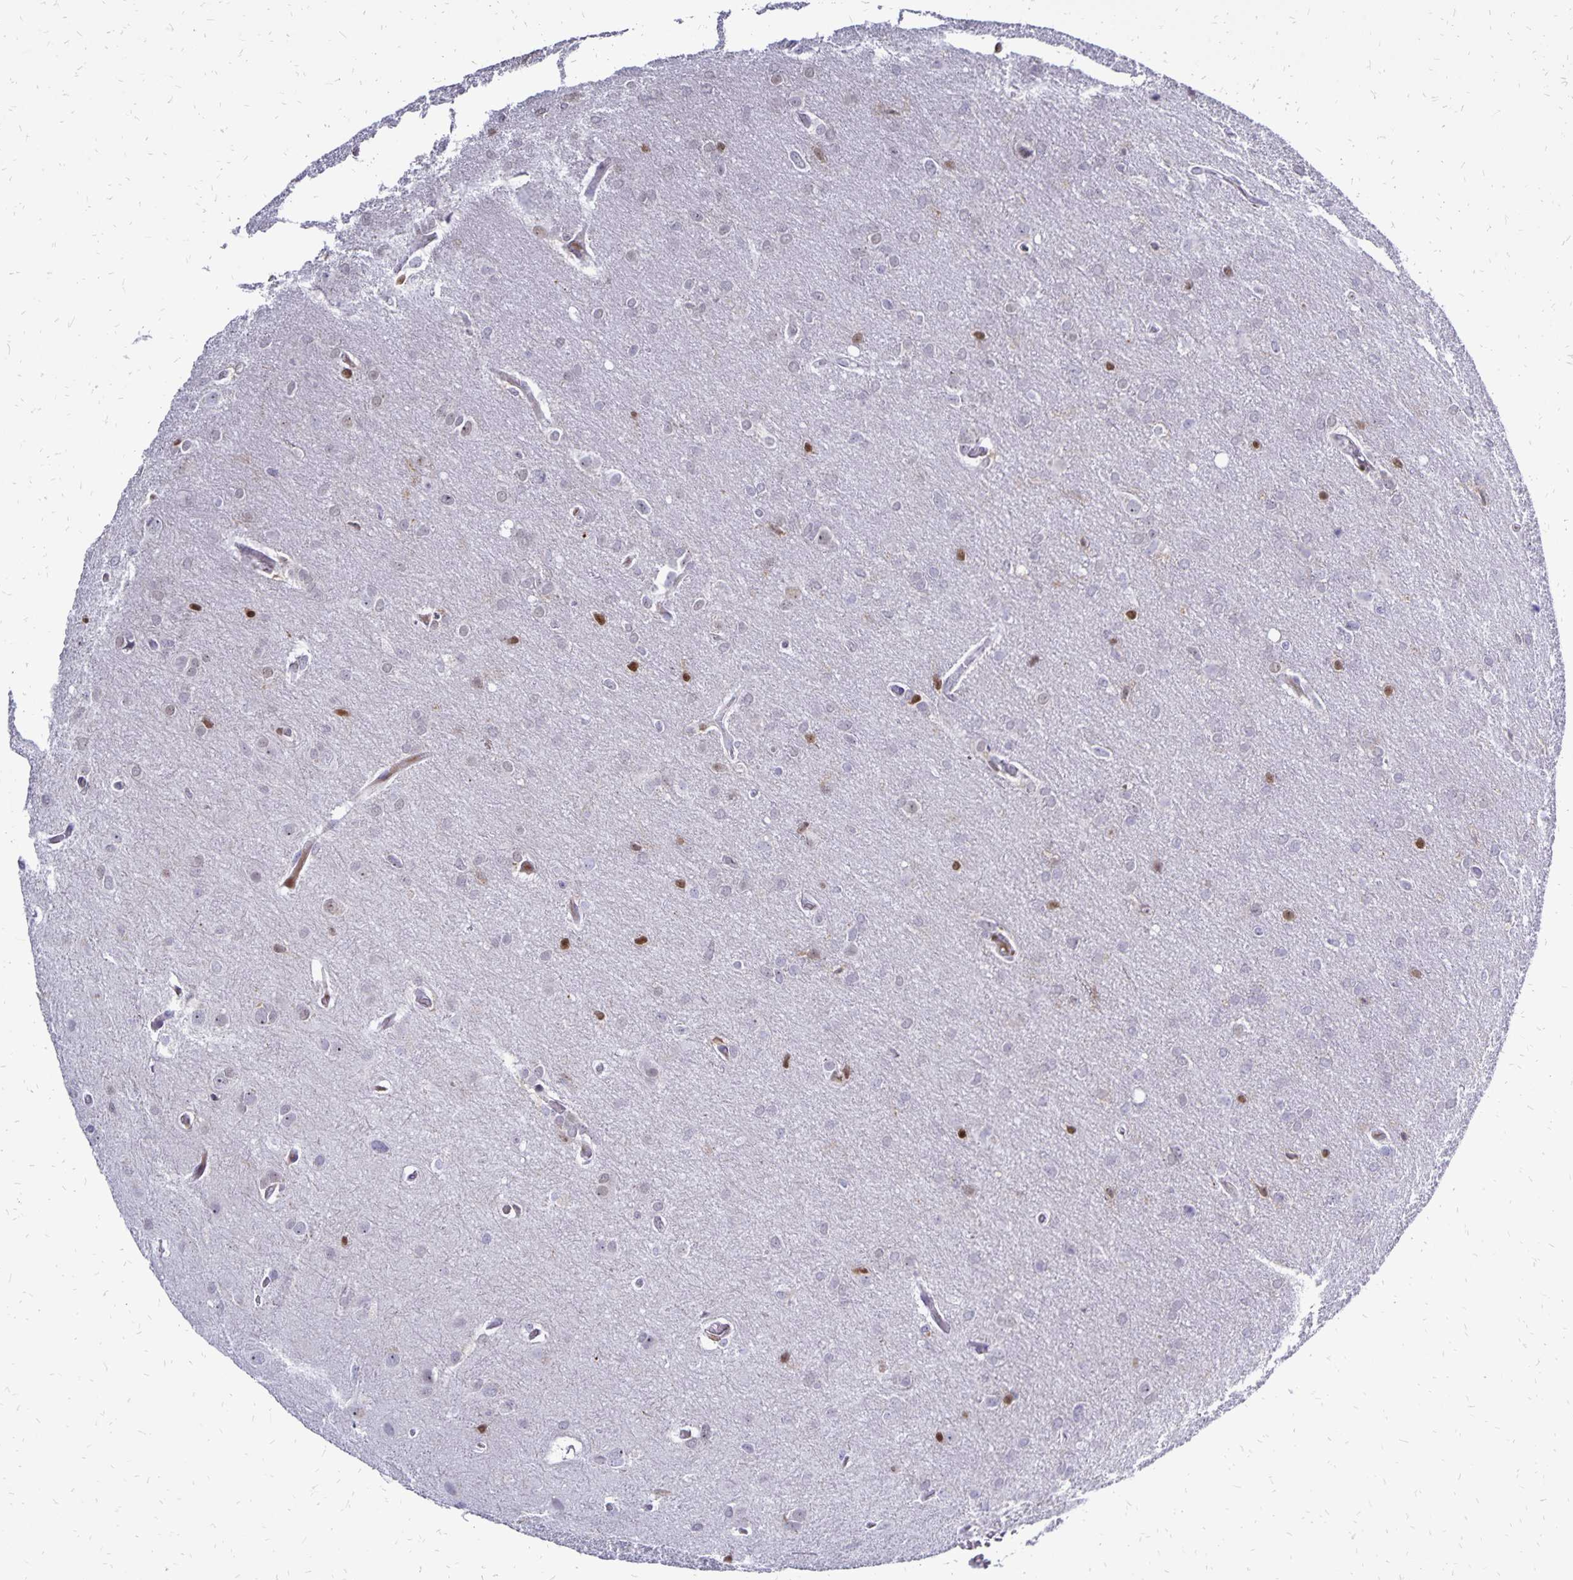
{"staining": {"intensity": "negative", "quantity": "none", "location": "none"}, "tissue": "glioma", "cell_type": "Tumor cells", "image_type": "cancer", "snomed": [{"axis": "morphology", "description": "Glioma, malignant, High grade"}, {"axis": "topography", "description": "Brain"}], "caption": "Immunohistochemistry (IHC) of glioma displays no expression in tumor cells. Nuclei are stained in blue.", "gene": "DCK", "patient": {"sex": "male", "age": 53}}